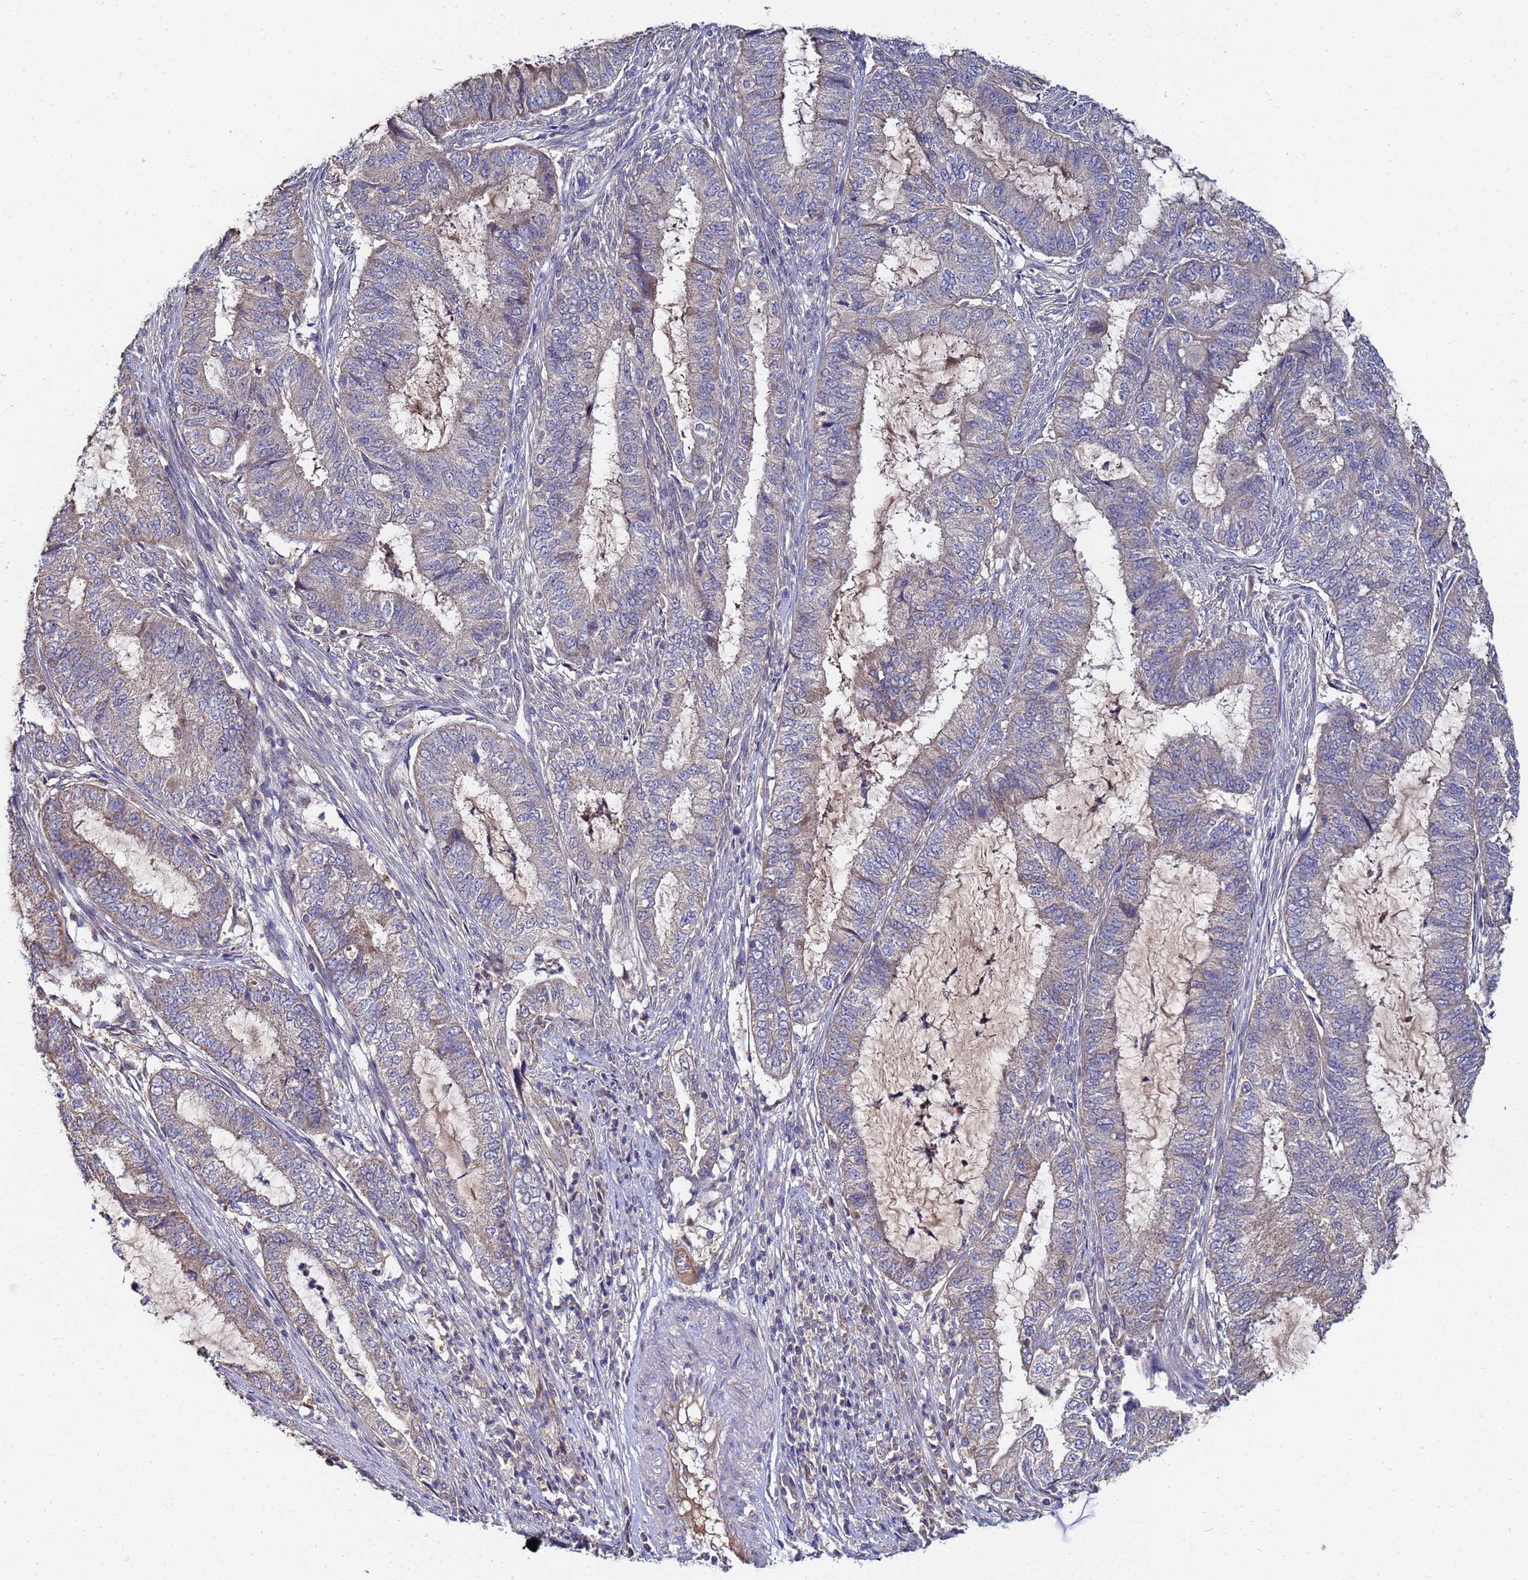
{"staining": {"intensity": "negative", "quantity": "none", "location": "none"}, "tissue": "endometrial cancer", "cell_type": "Tumor cells", "image_type": "cancer", "snomed": [{"axis": "morphology", "description": "Adenocarcinoma, NOS"}, {"axis": "topography", "description": "Endometrium"}], "caption": "Immunohistochemistry (IHC) of human adenocarcinoma (endometrial) displays no expression in tumor cells.", "gene": "C5orf34", "patient": {"sex": "female", "age": 51}}